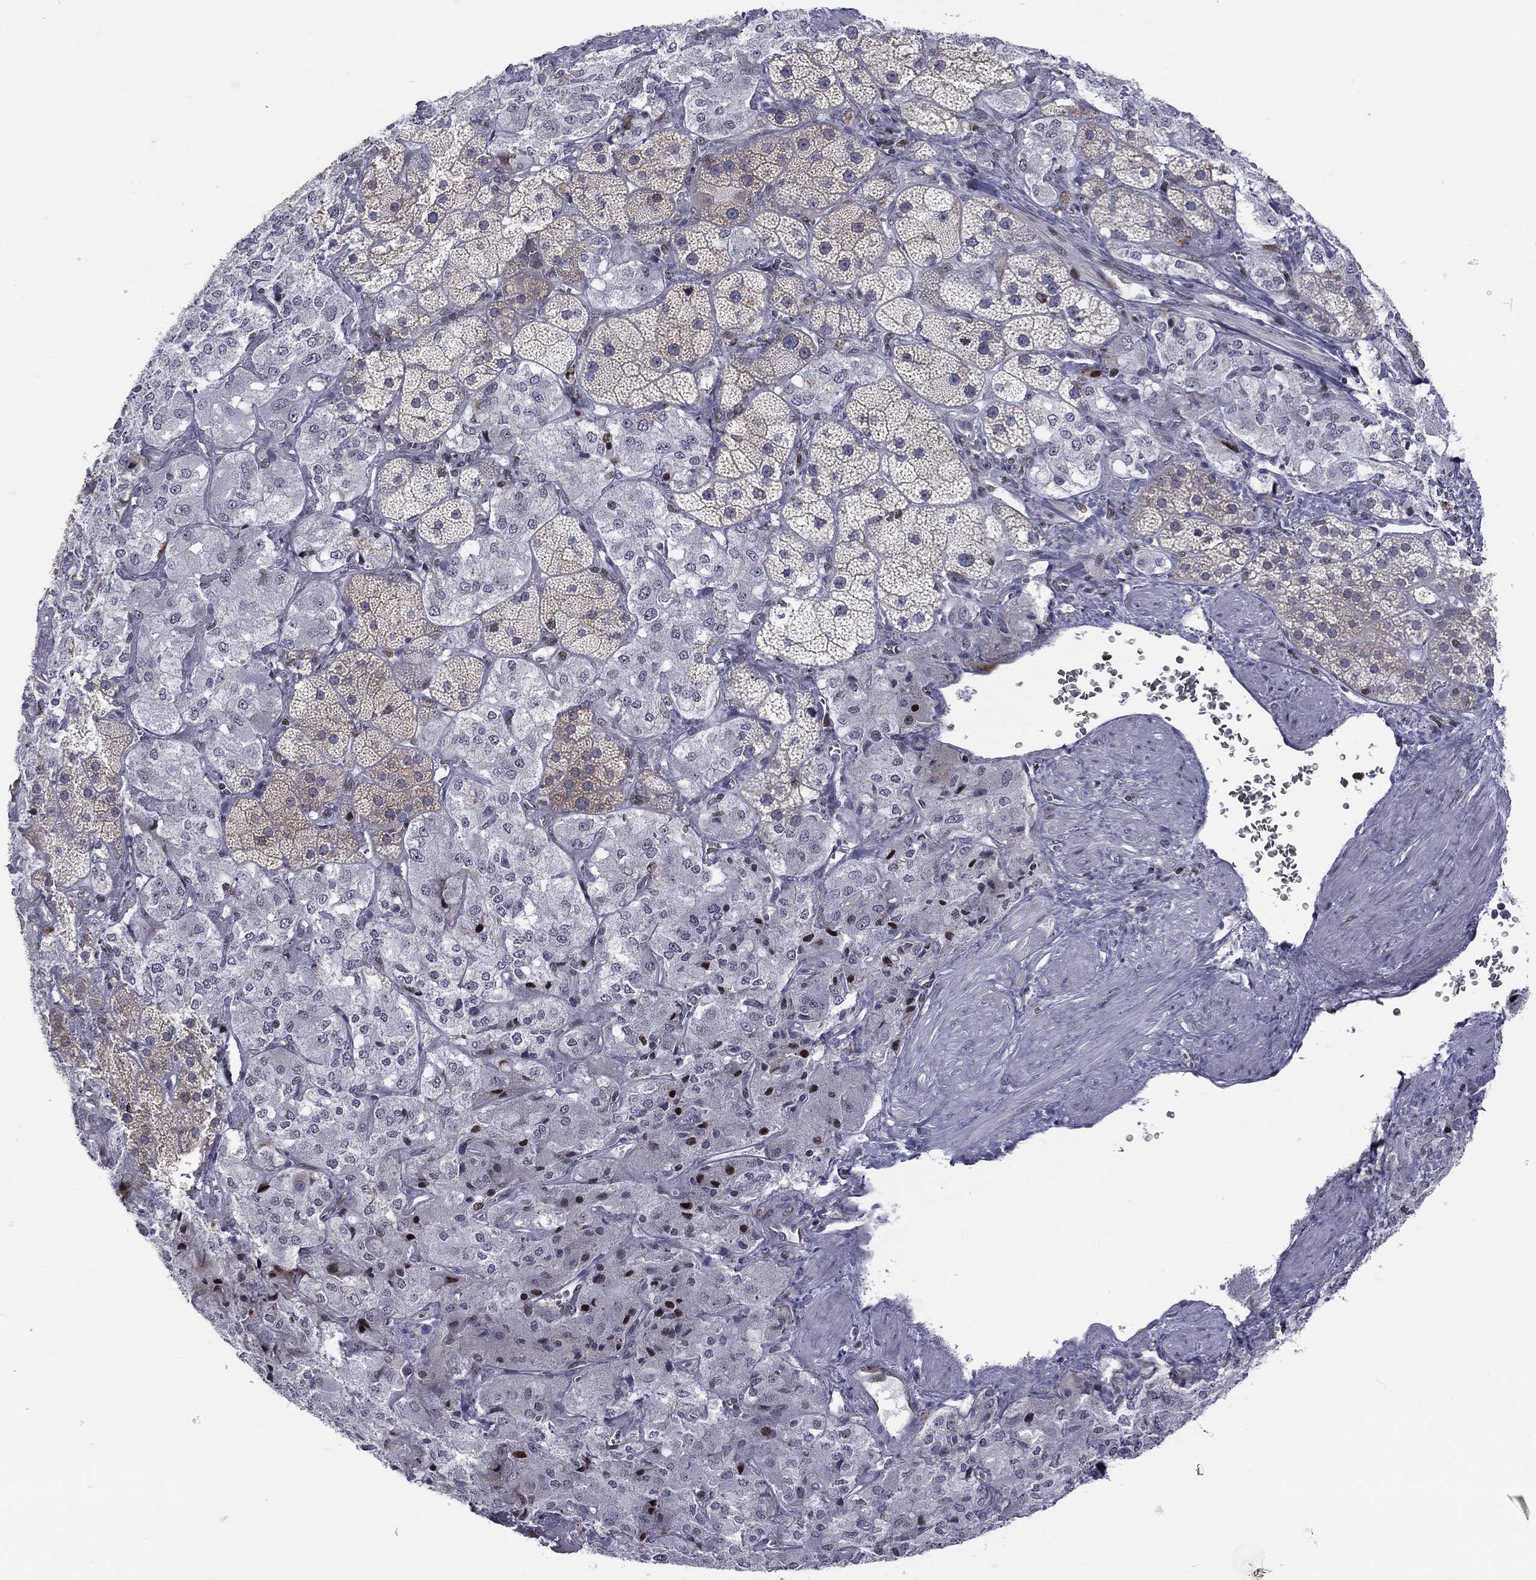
{"staining": {"intensity": "moderate", "quantity": "<25%", "location": "nuclear"}, "tissue": "adrenal gland", "cell_type": "Glandular cells", "image_type": "normal", "snomed": [{"axis": "morphology", "description": "Normal tissue, NOS"}, {"axis": "topography", "description": "Adrenal gland"}], "caption": "Immunohistochemistry (IHC) (DAB) staining of unremarkable human adrenal gland reveals moderate nuclear protein positivity in approximately <25% of glandular cells. (Stains: DAB in brown, nuclei in blue, Microscopy: brightfield microscopy at high magnification).", "gene": "DBF4B", "patient": {"sex": "male", "age": 57}}